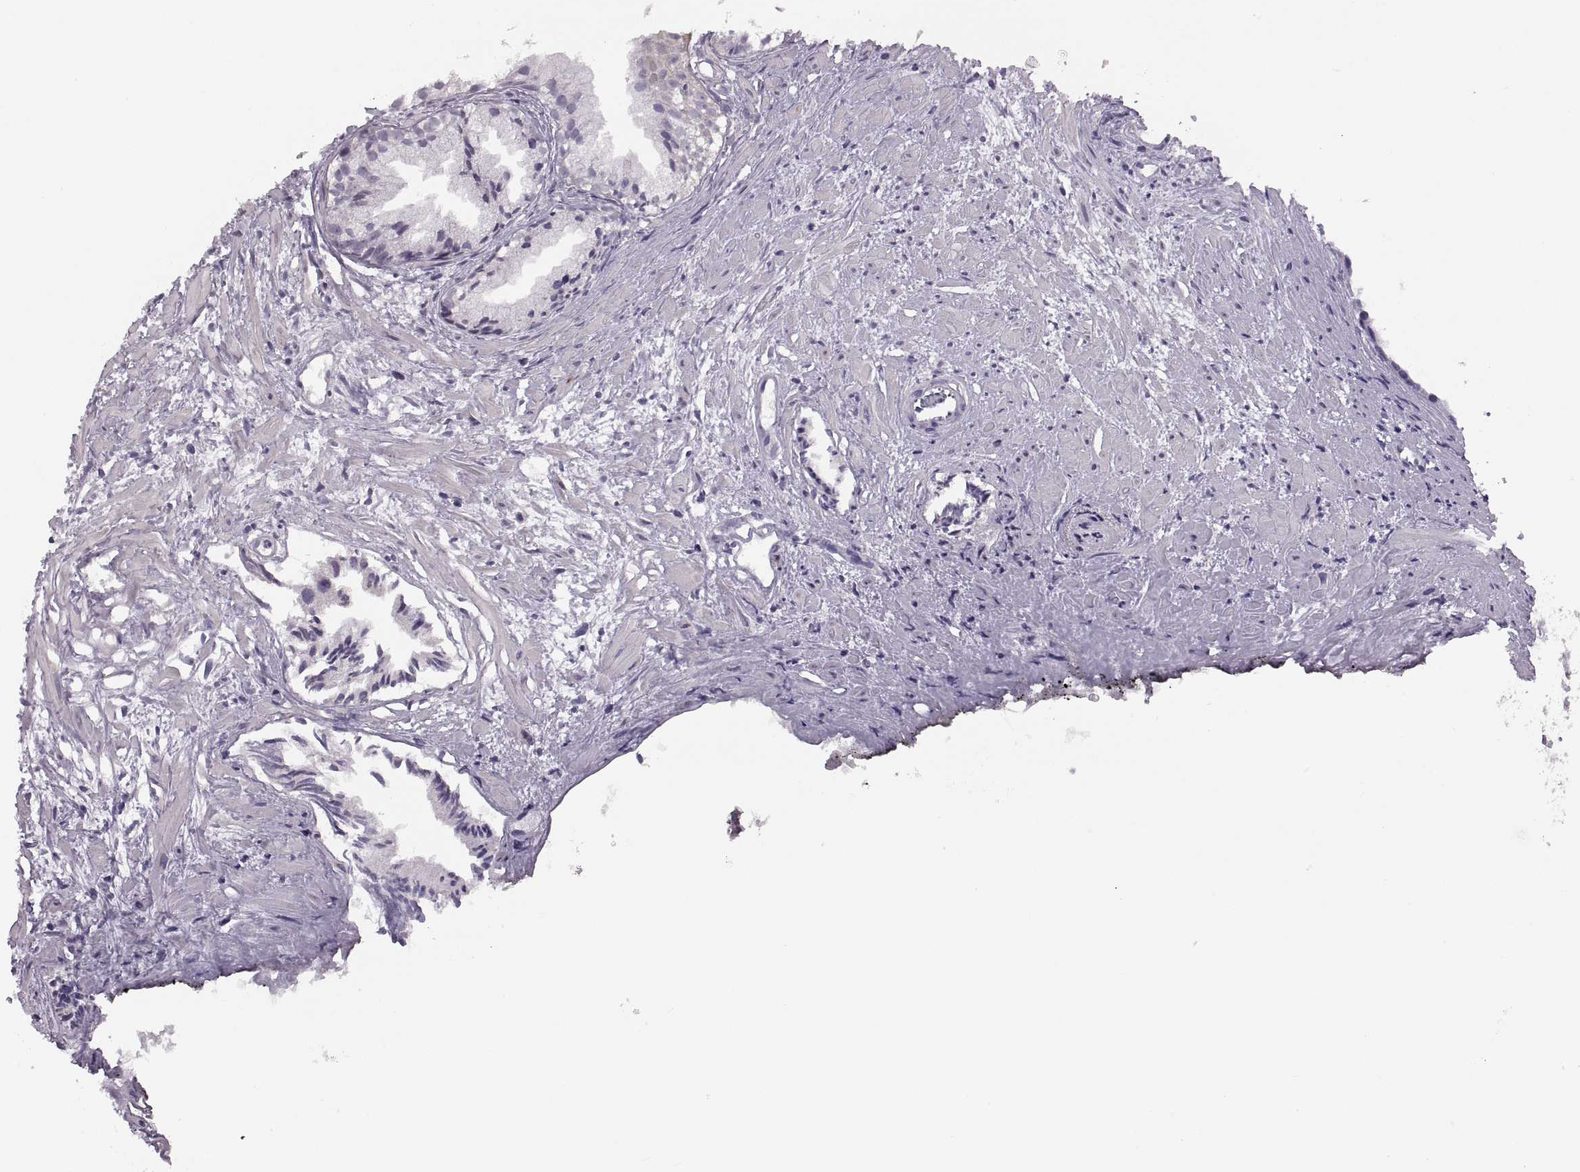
{"staining": {"intensity": "negative", "quantity": "none", "location": "none"}, "tissue": "prostate cancer", "cell_type": "Tumor cells", "image_type": "cancer", "snomed": [{"axis": "morphology", "description": "Adenocarcinoma, High grade"}, {"axis": "topography", "description": "Prostate"}], "caption": "IHC photomicrograph of neoplastic tissue: human prostate cancer stained with DAB shows no significant protein staining in tumor cells. (DAB (3,3'-diaminobenzidine) IHC with hematoxylin counter stain).", "gene": "ADH6", "patient": {"sex": "male", "age": 79}}